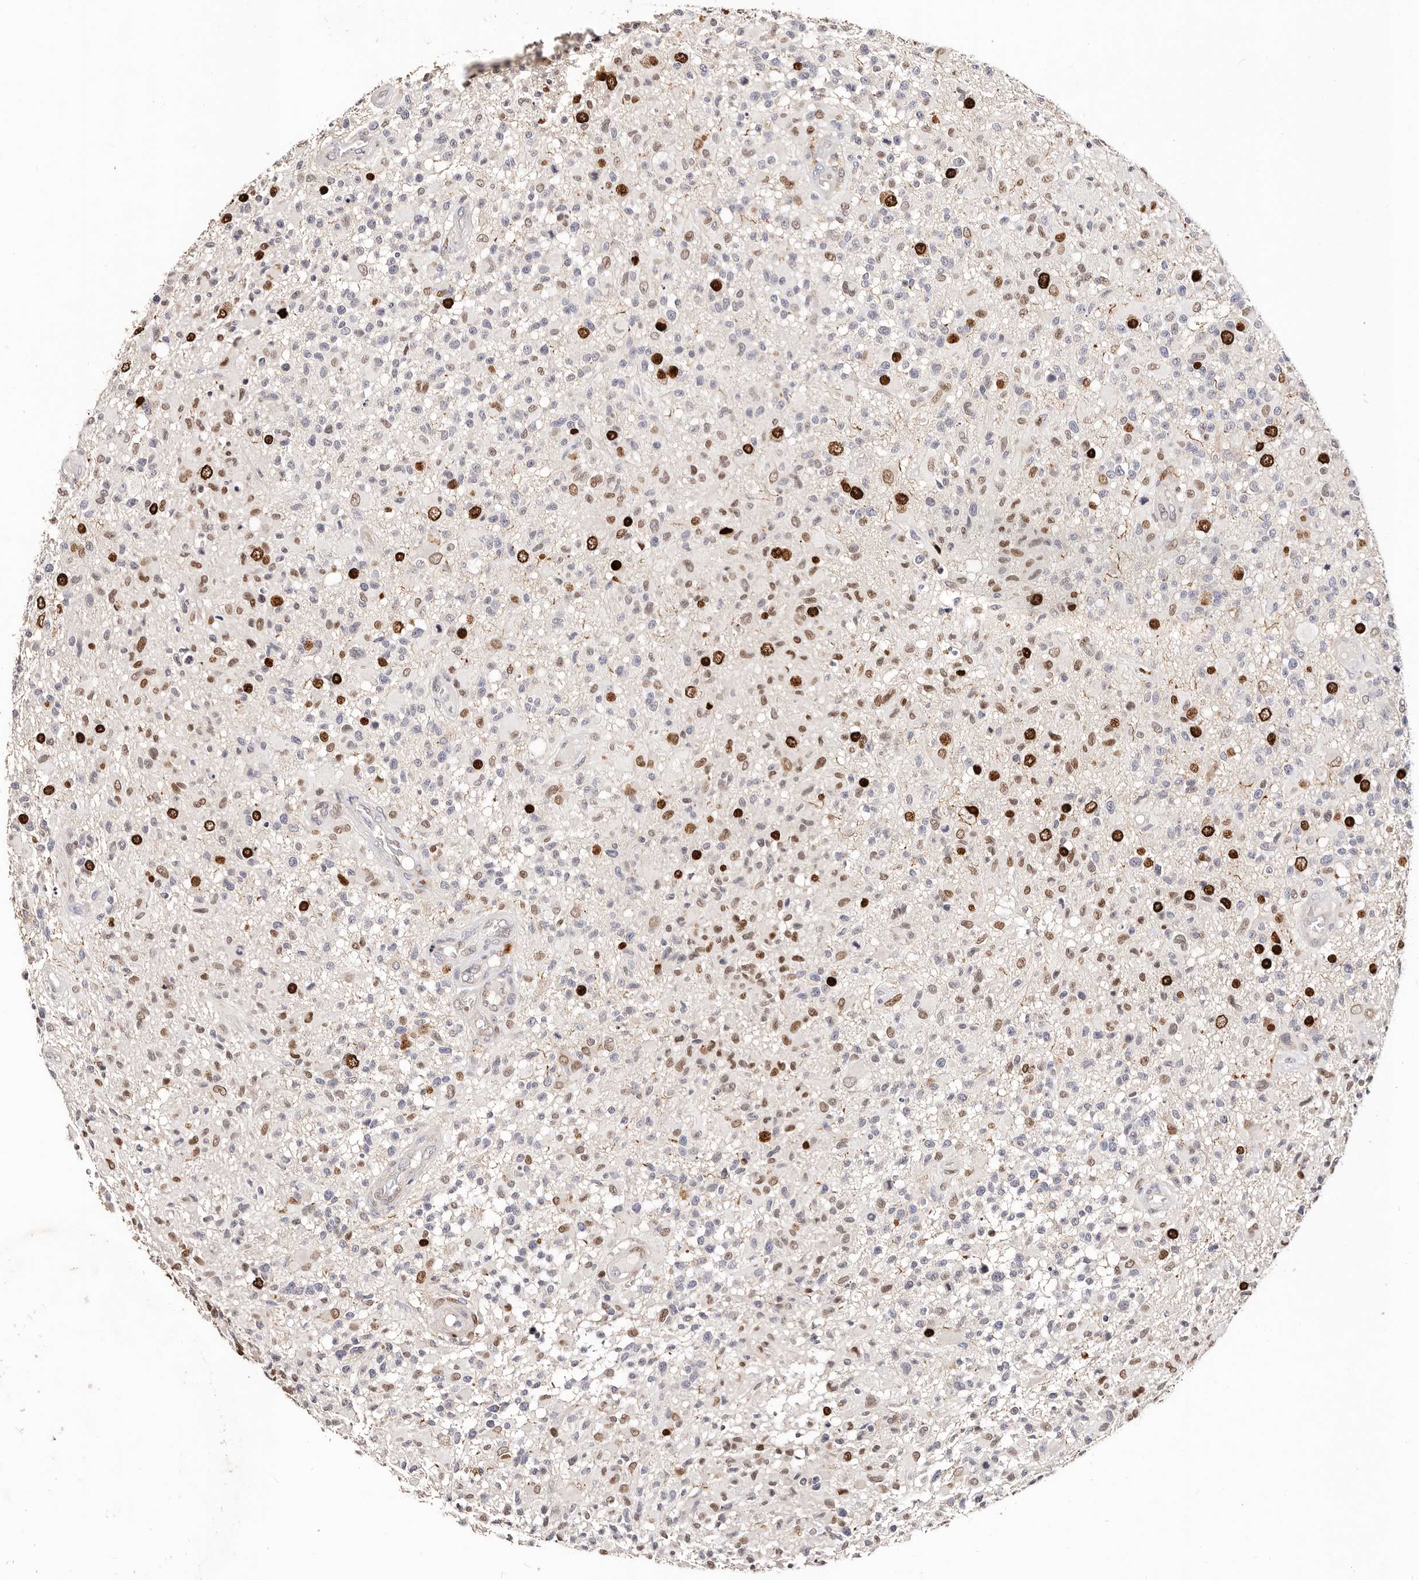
{"staining": {"intensity": "strong", "quantity": "25%-75%", "location": "nuclear"}, "tissue": "glioma", "cell_type": "Tumor cells", "image_type": "cancer", "snomed": [{"axis": "morphology", "description": "Glioma, malignant, High grade"}, {"axis": "morphology", "description": "Glioblastoma, NOS"}, {"axis": "topography", "description": "Brain"}], "caption": "Tumor cells demonstrate strong nuclear positivity in about 25%-75% of cells in glioblastoma.", "gene": "IQGAP3", "patient": {"sex": "male", "age": 60}}